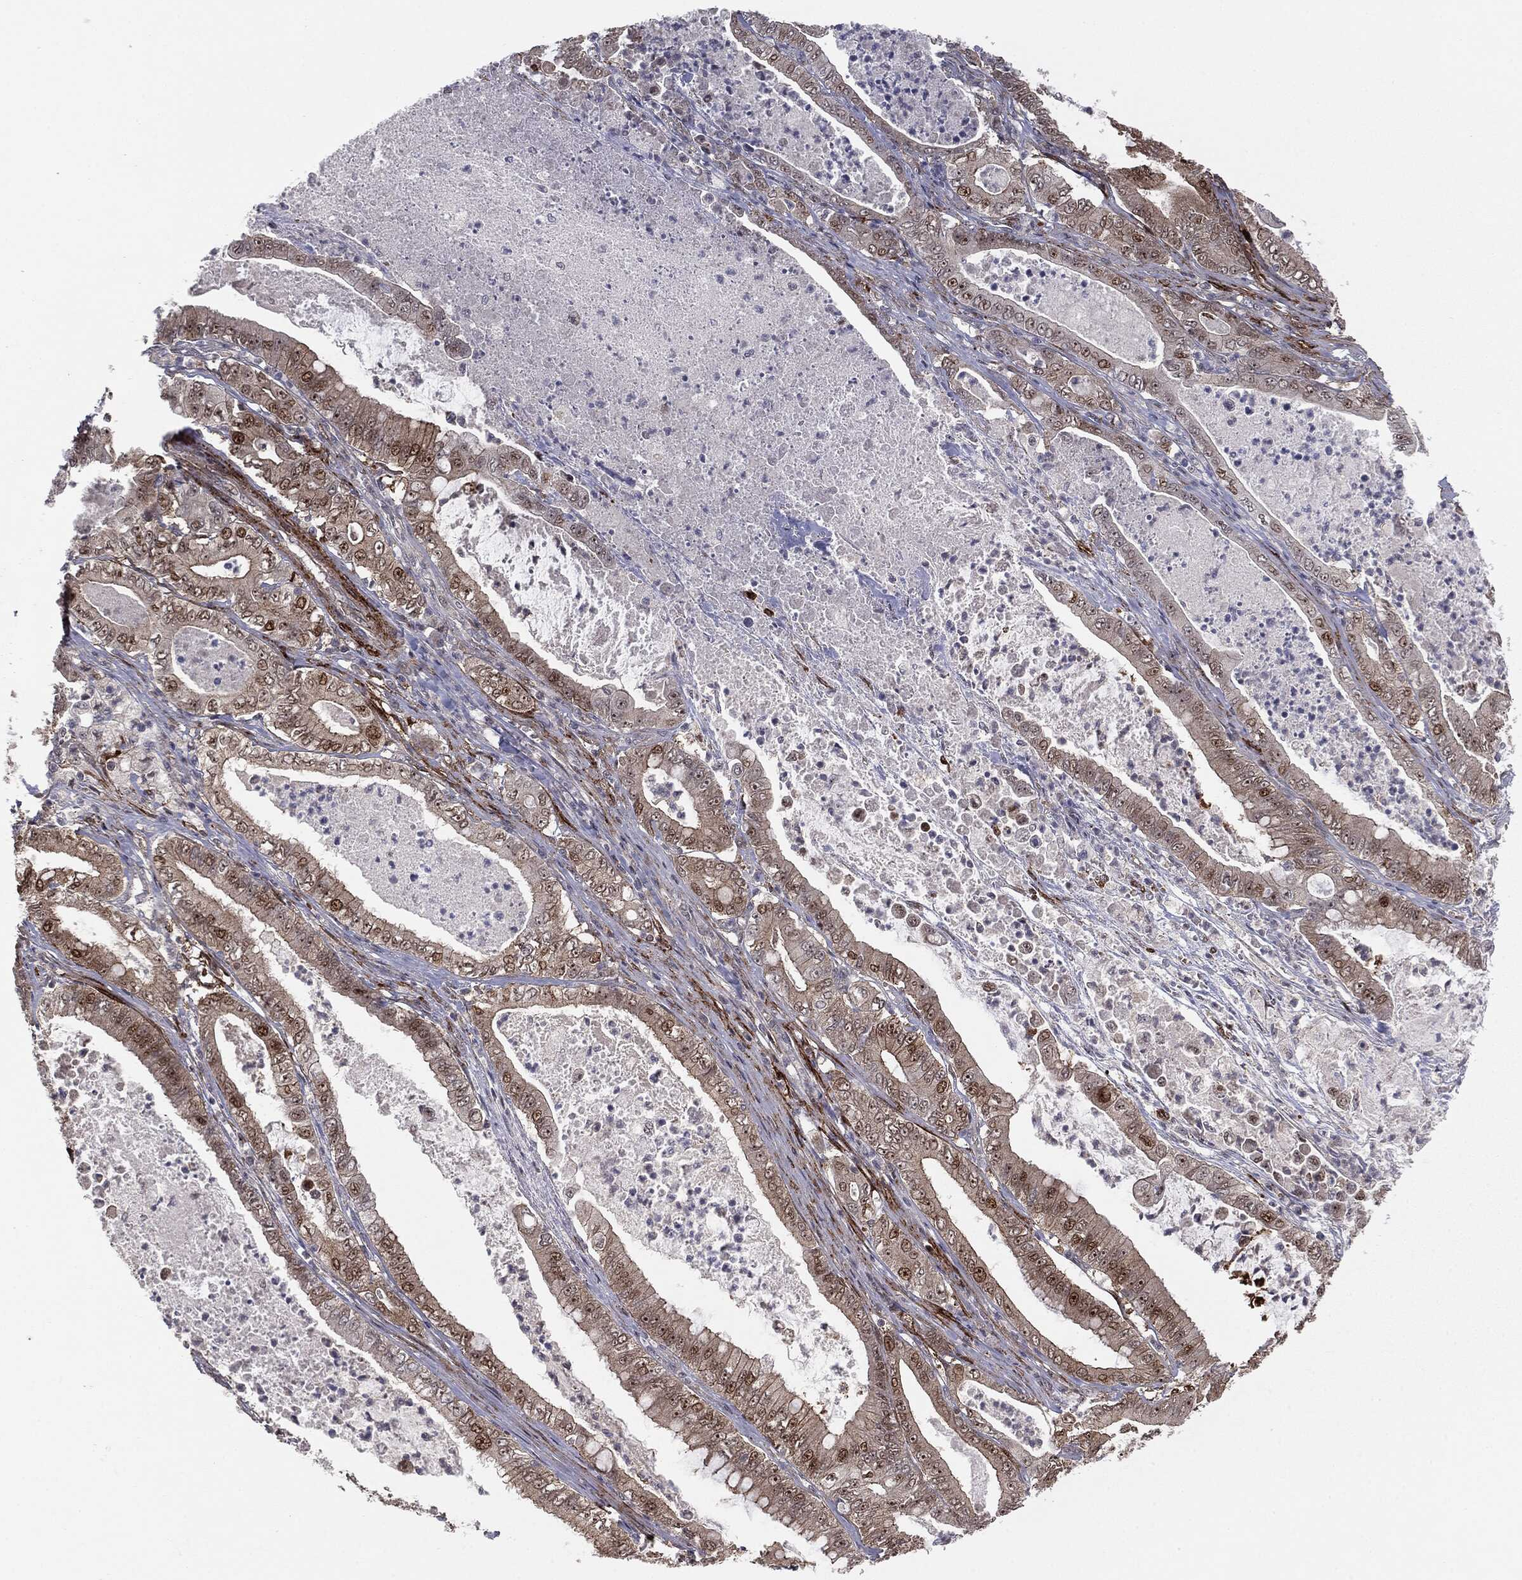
{"staining": {"intensity": "moderate", "quantity": "25%-75%", "location": "cytoplasmic/membranous,nuclear"}, "tissue": "pancreatic cancer", "cell_type": "Tumor cells", "image_type": "cancer", "snomed": [{"axis": "morphology", "description": "Adenocarcinoma, NOS"}, {"axis": "topography", "description": "Pancreas"}], "caption": "Immunohistochemistry (DAB) staining of human pancreatic adenocarcinoma displays moderate cytoplasmic/membranous and nuclear protein positivity in approximately 25%-75% of tumor cells.", "gene": "PTEN", "patient": {"sex": "male", "age": 71}}